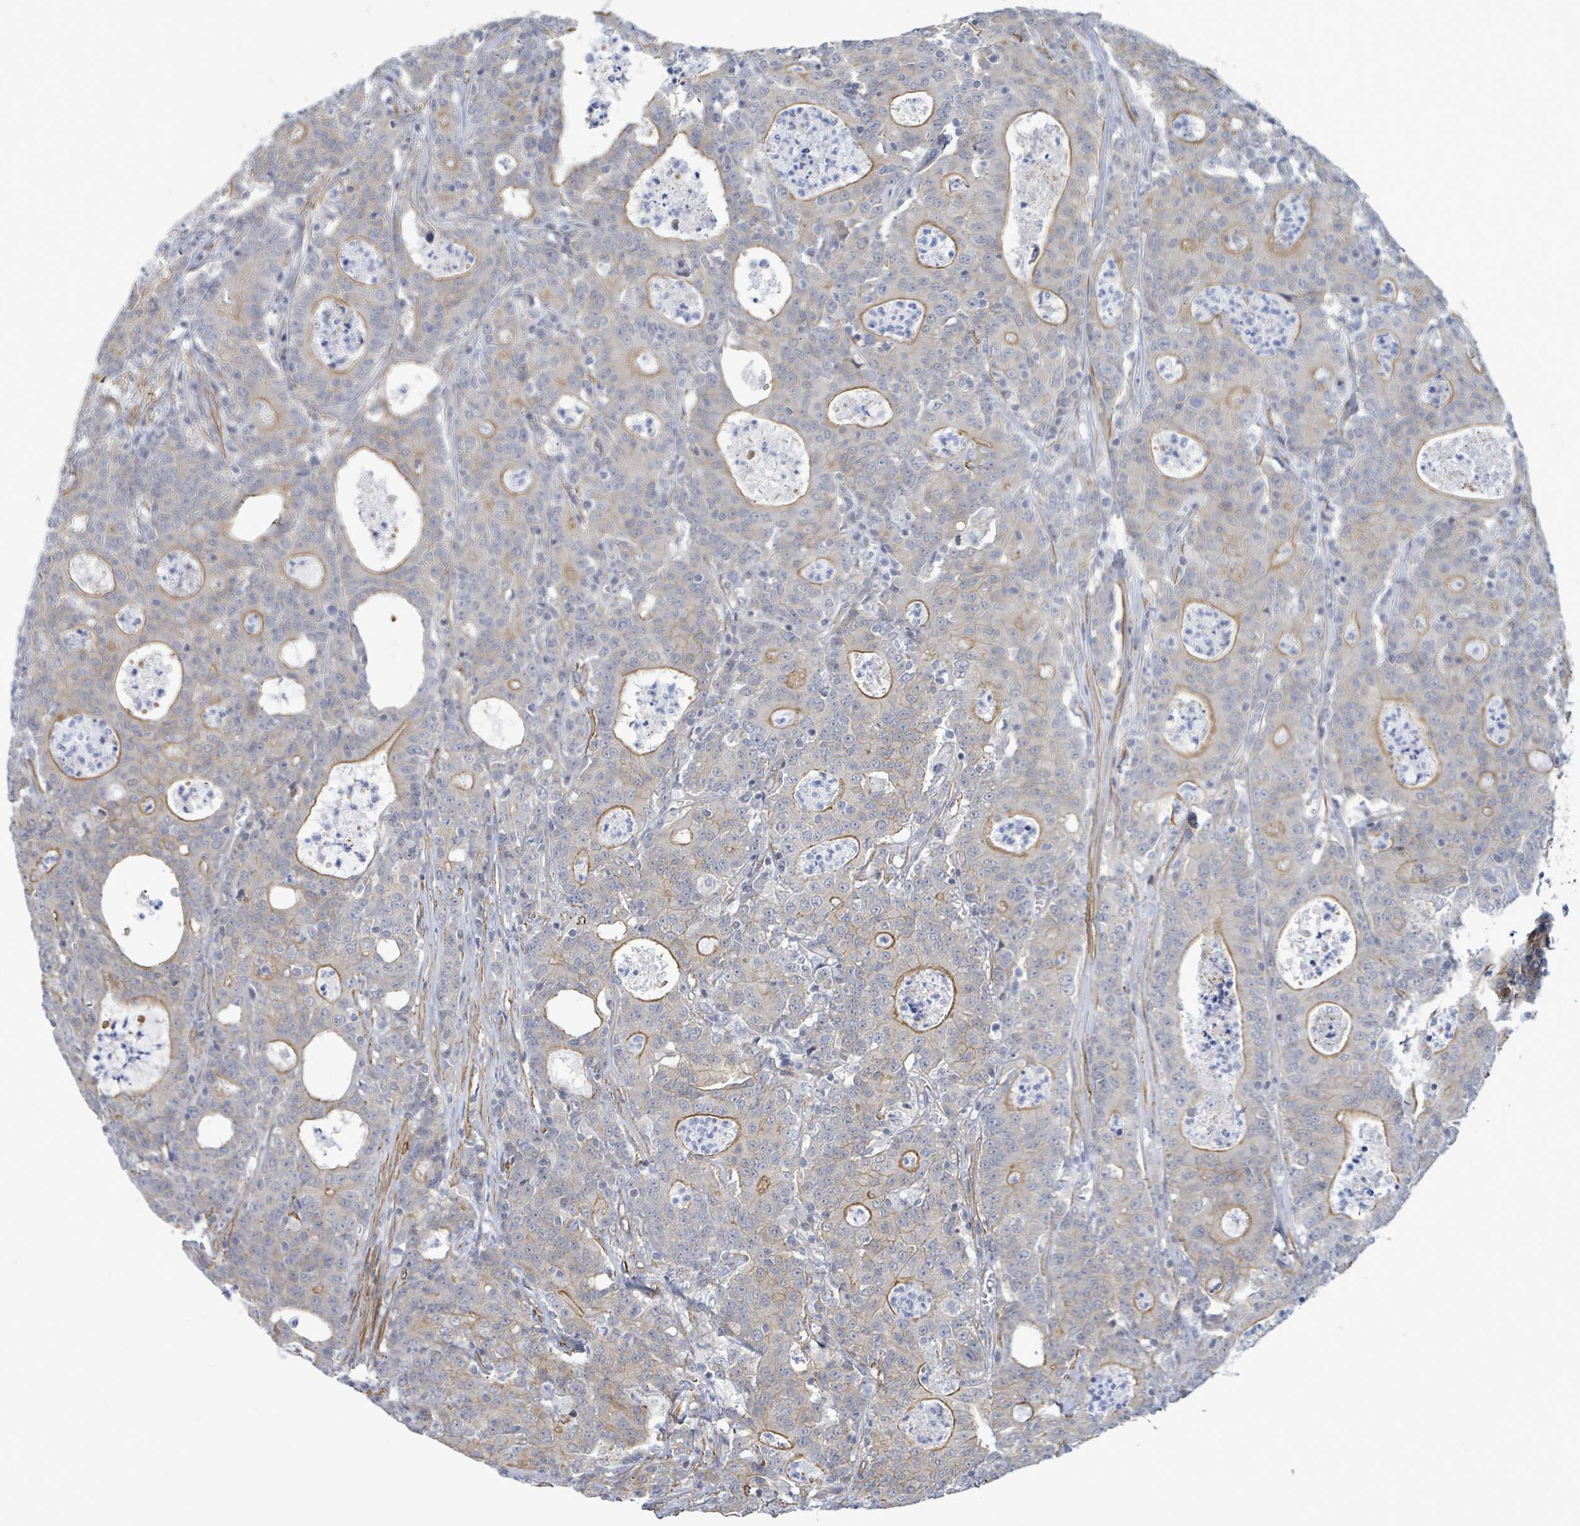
{"staining": {"intensity": "moderate", "quantity": "<25%", "location": "cytoplasmic/membranous"}, "tissue": "colorectal cancer", "cell_type": "Tumor cells", "image_type": "cancer", "snomed": [{"axis": "morphology", "description": "Adenocarcinoma, NOS"}, {"axis": "topography", "description": "Colon"}], "caption": "Immunohistochemical staining of colorectal adenocarcinoma demonstrates low levels of moderate cytoplasmic/membranous expression in approximately <25% of tumor cells.", "gene": "DMRTC1B", "patient": {"sex": "male", "age": 83}}